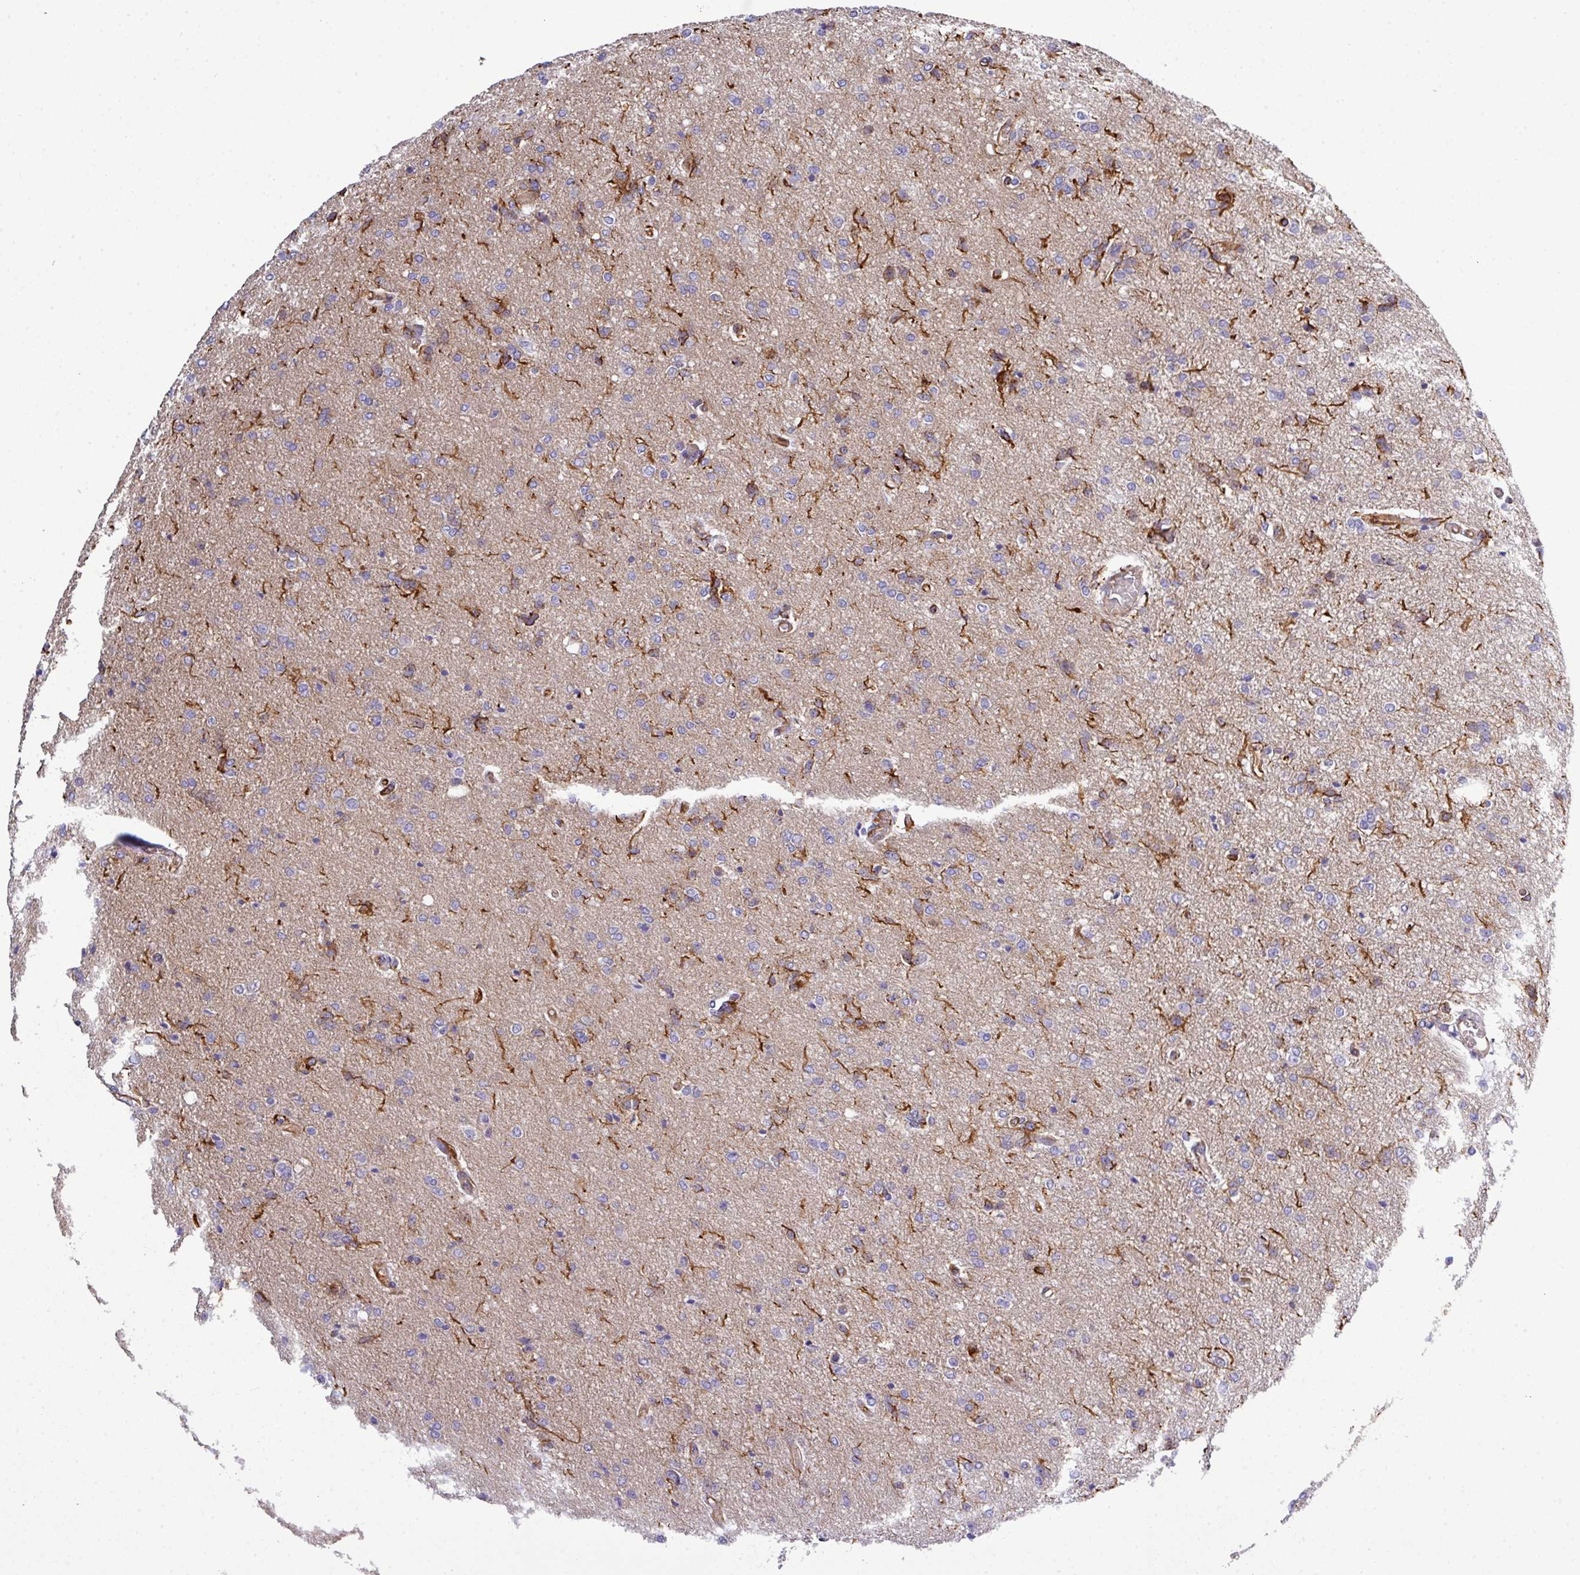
{"staining": {"intensity": "negative", "quantity": "none", "location": "none"}, "tissue": "glioma", "cell_type": "Tumor cells", "image_type": "cancer", "snomed": [{"axis": "morphology", "description": "Glioma, malignant, Low grade"}, {"axis": "topography", "description": "Brain"}], "caption": "Immunohistochemical staining of glioma shows no significant staining in tumor cells.", "gene": "PARD6A", "patient": {"sex": "male", "age": 26}}